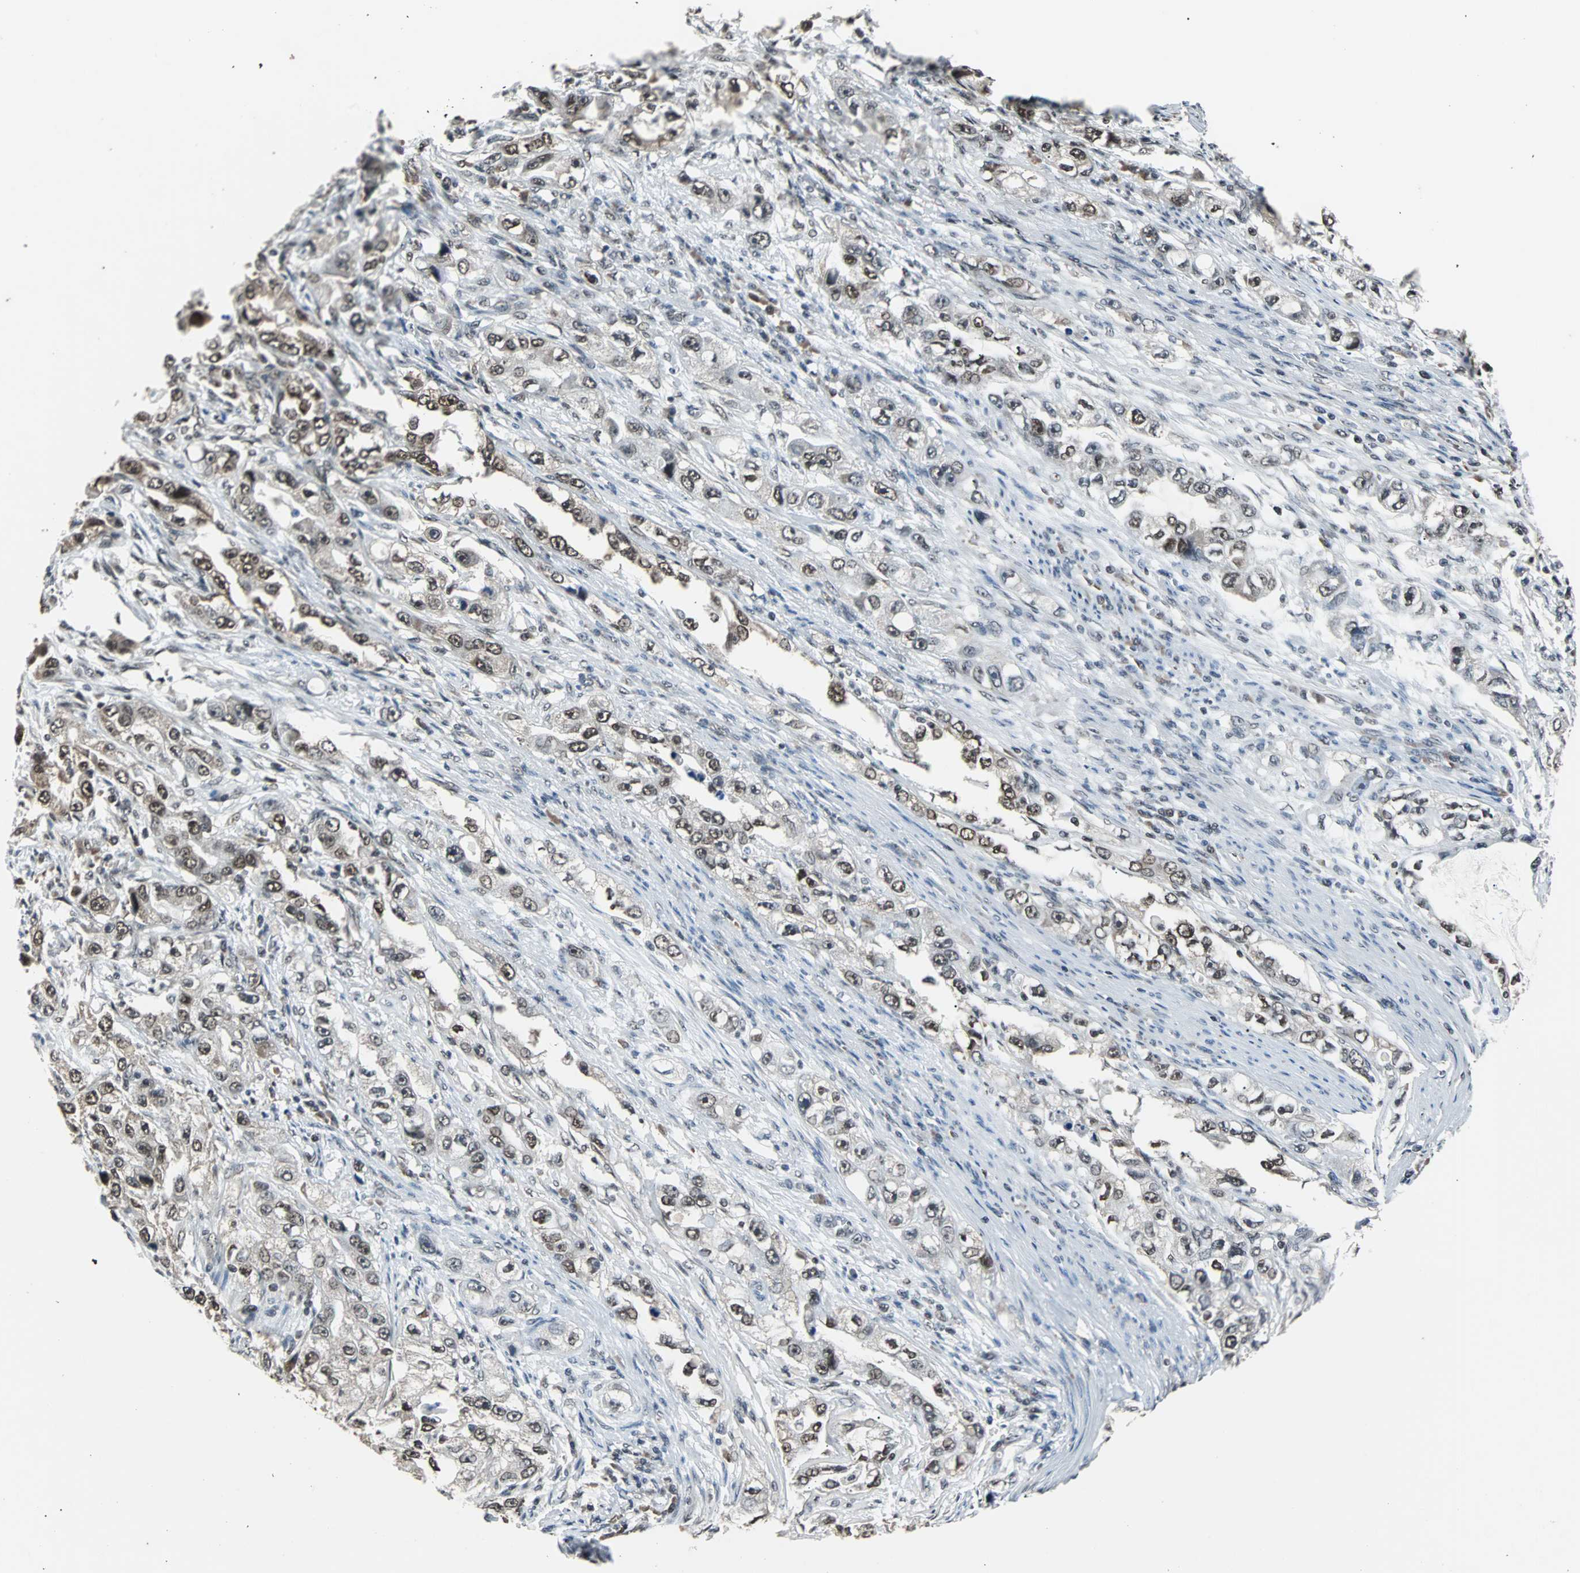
{"staining": {"intensity": "weak", "quantity": "25%-75%", "location": "nuclear"}, "tissue": "stomach cancer", "cell_type": "Tumor cells", "image_type": "cancer", "snomed": [{"axis": "morphology", "description": "Adenocarcinoma, NOS"}, {"axis": "topography", "description": "Stomach, lower"}], "caption": "A micrograph of stomach adenocarcinoma stained for a protein shows weak nuclear brown staining in tumor cells.", "gene": "USP28", "patient": {"sex": "female", "age": 93}}